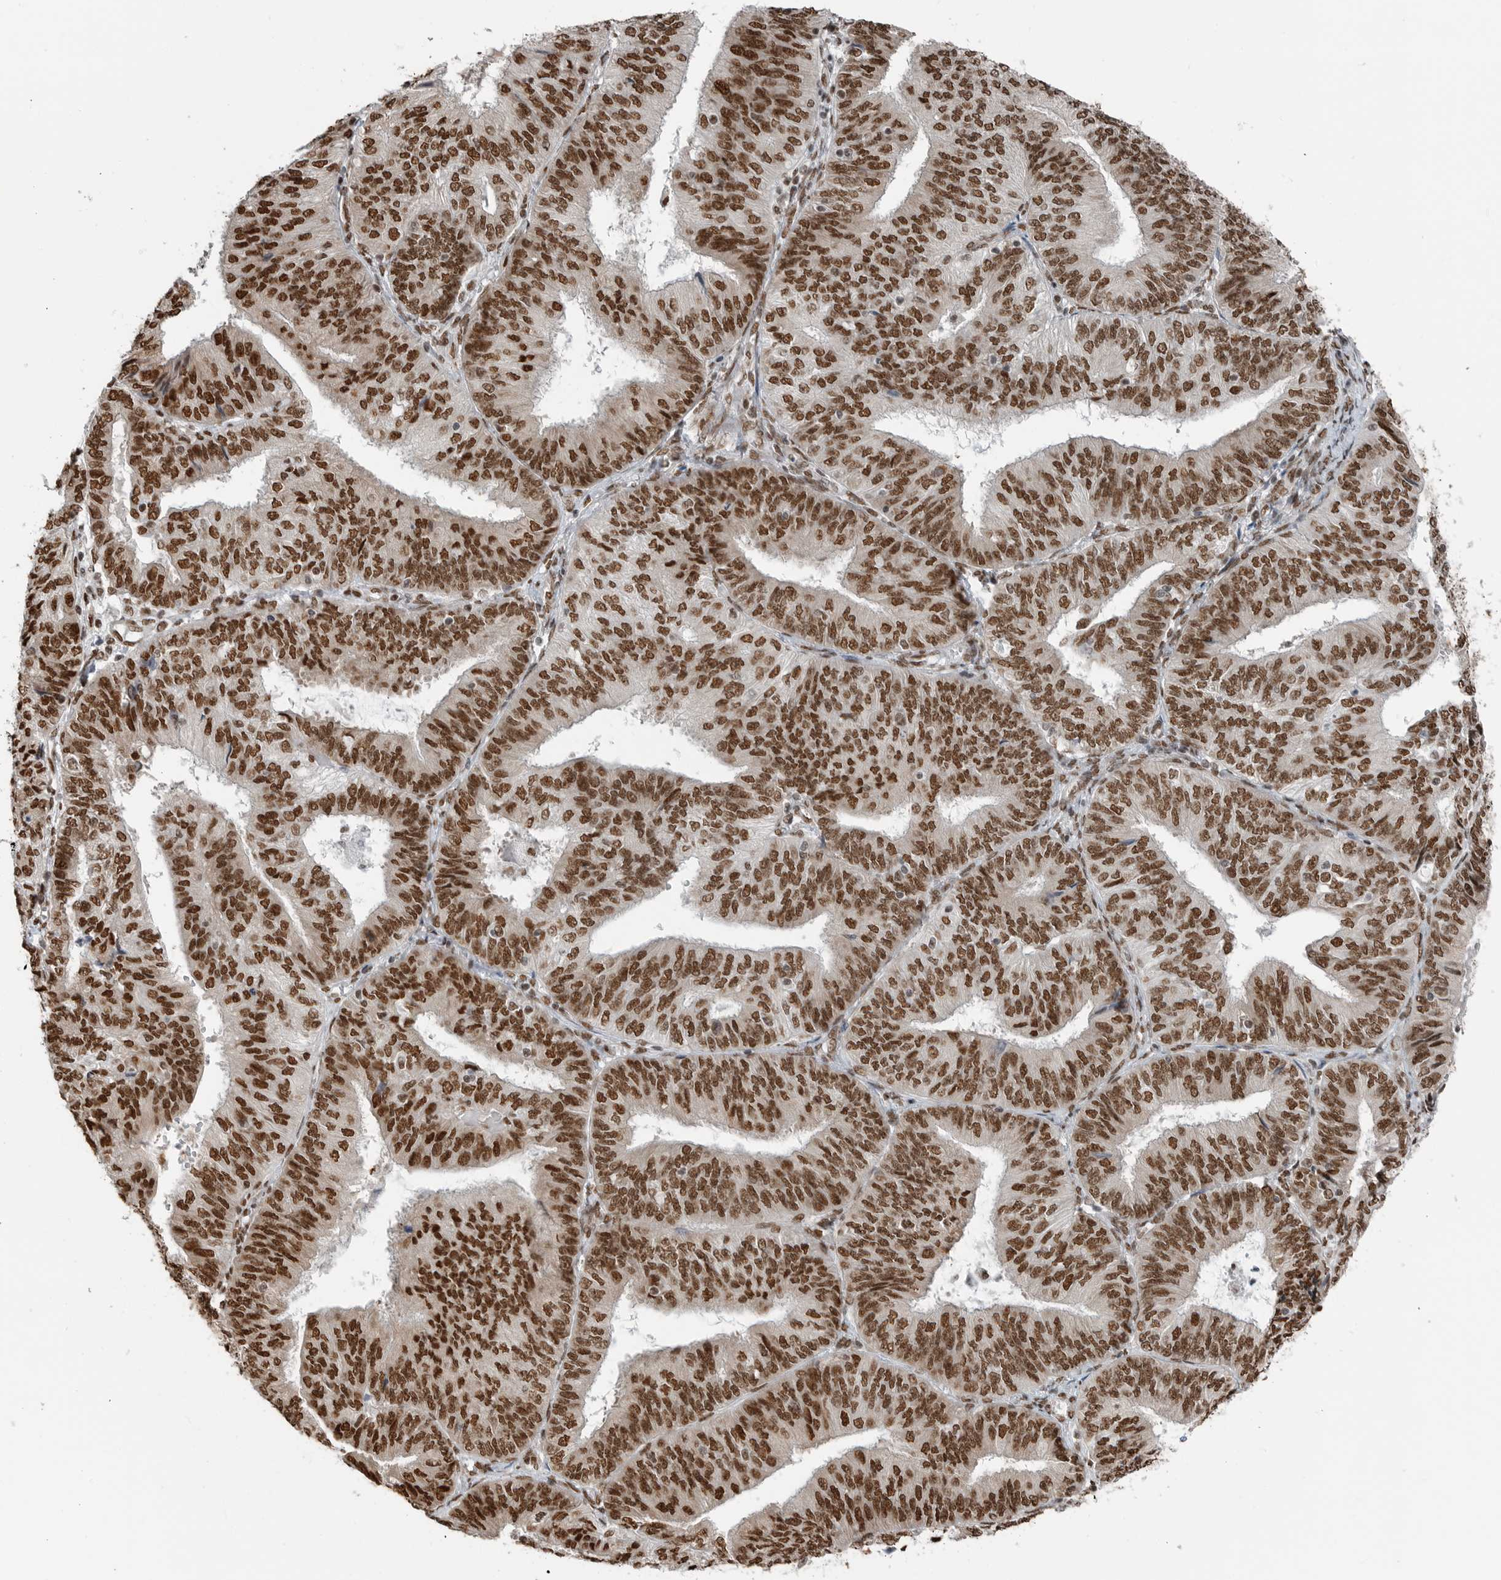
{"staining": {"intensity": "strong", "quantity": ">75%", "location": "nuclear"}, "tissue": "endometrial cancer", "cell_type": "Tumor cells", "image_type": "cancer", "snomed": [{"axis": "morphology", "description": "Adenocarcinoma, NOS"}, {"axis": "topography", "description": "Endometrium"}], "caption": "About >75% of tumor cells in endometrial cancer display strong nuclear protein staining as visualized by brown immunohistochemical staining.", "gene": "BLZF1", "patient": {"sex": "female", "age": 58}}